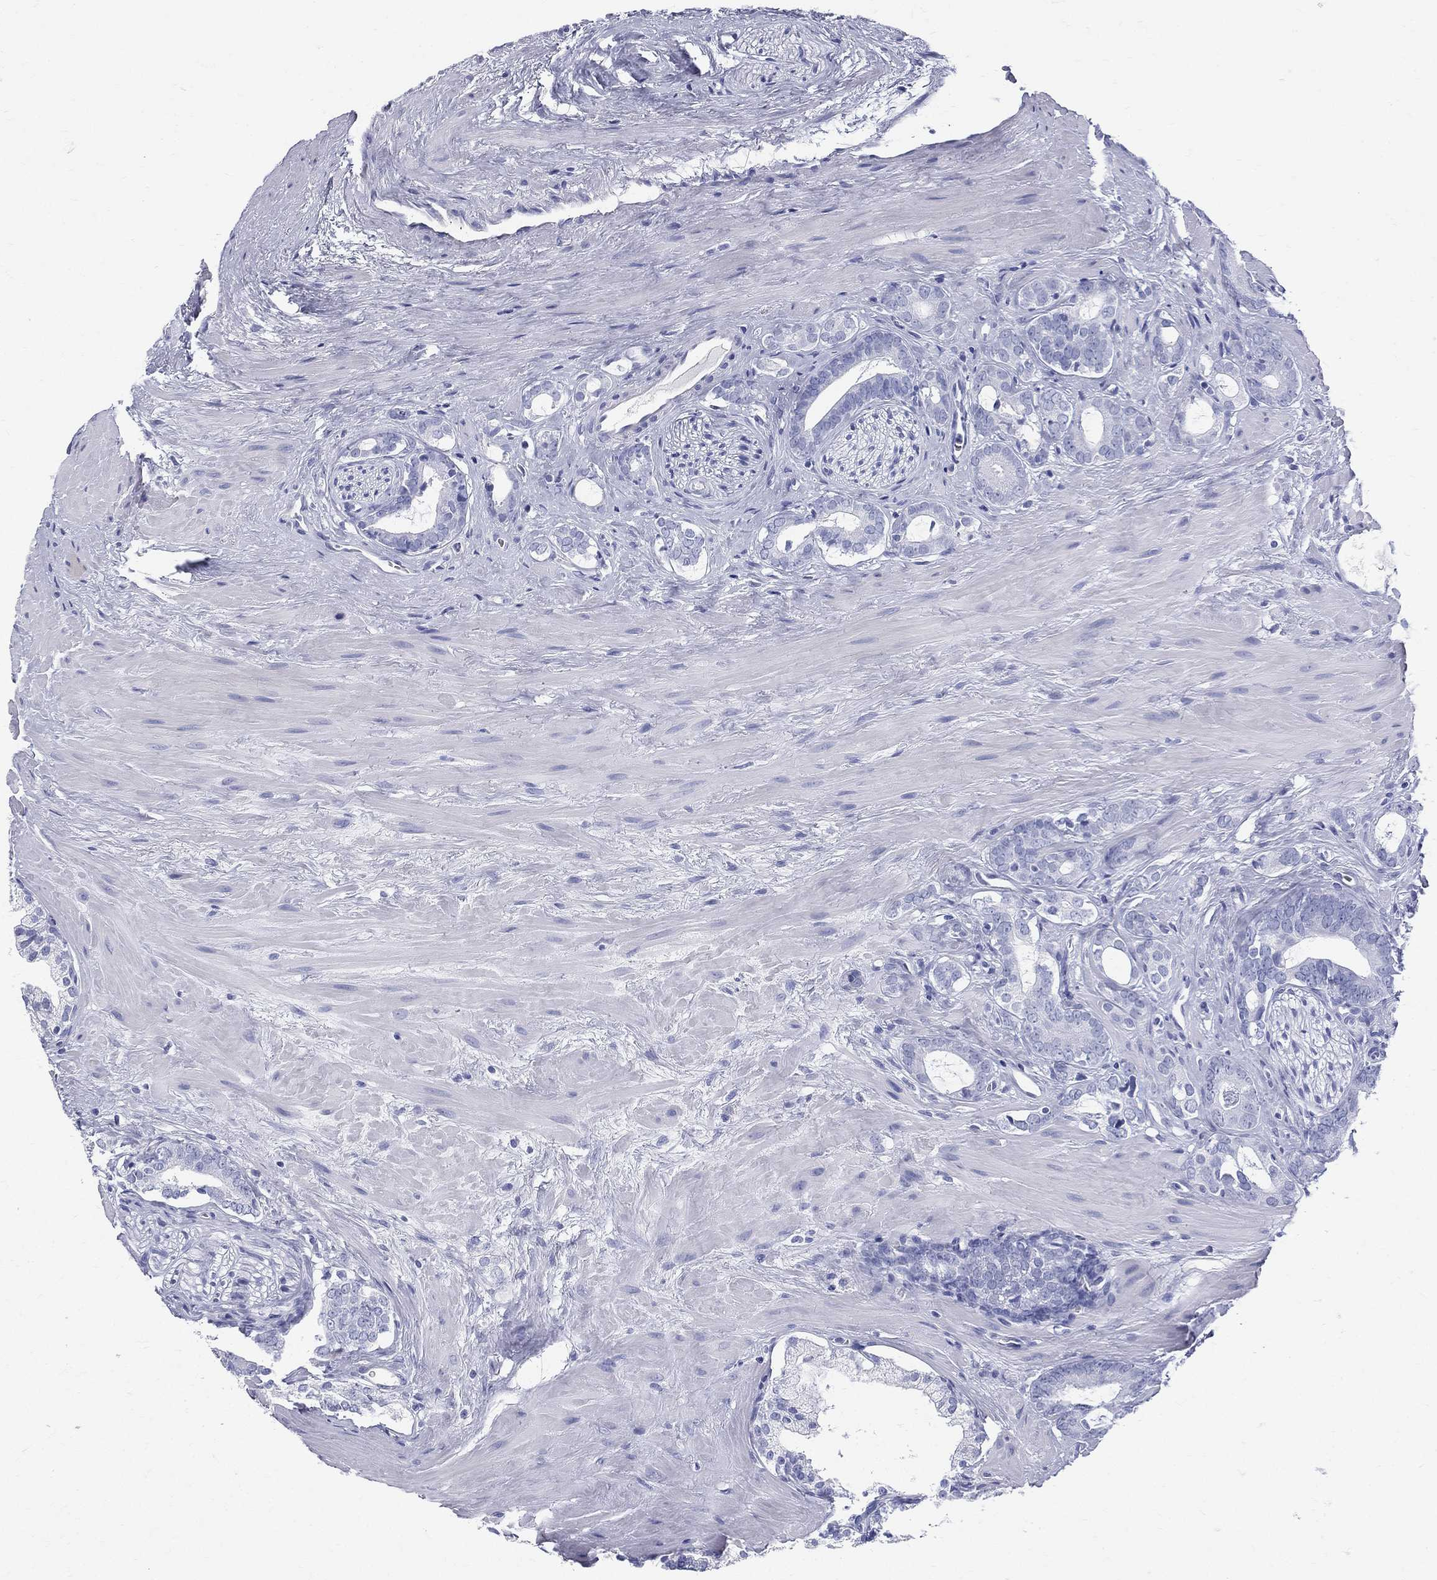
{"staining": {"intensity": "negative", "quantity": "none", "location": "none"}, "tissue": "prostate cancer", "cell_type": "Tumor cells", "image_type": "cancer", "snomed": [{"axis": "morphology", "description": "Adenocarcinoma, NOS"}, {"axis": "topography", "description": "Prostate"}], "caption": "Immunohistochemistry (IHC) image of neoplastic tissue: adenocarcinoma (prostate) stained with DAB (3,3'-diaminobenzidine) exhibits no significant protein expression in tumor cells.", "gene": "ETNPPL", "patient": {"sex": "male", "age": 55}}